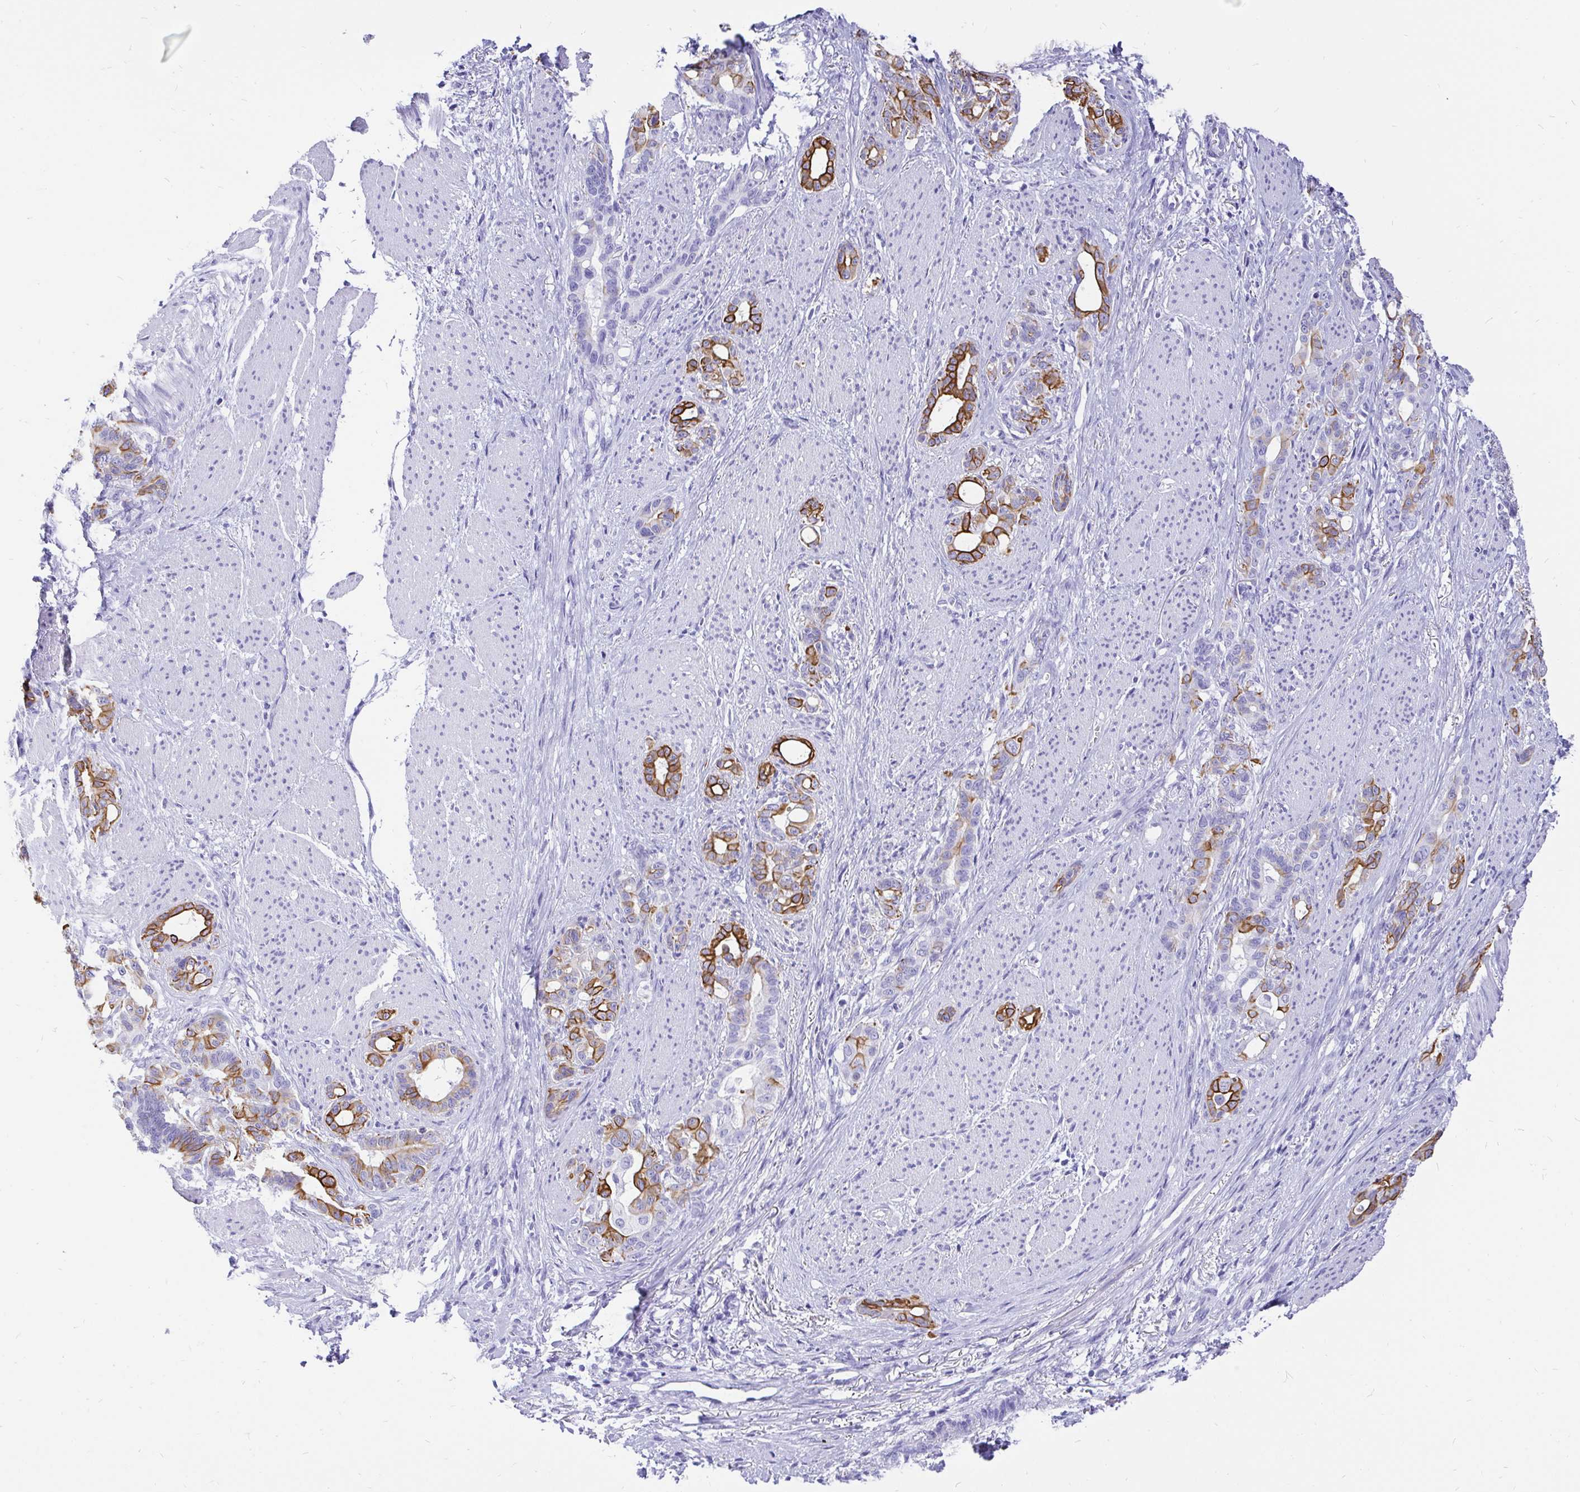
{"staining": {"intensity": "strong", "quantity": "25%-75%", "location": "cytoplasmic/membranous"}, "tissue": "stomach cancer", "cell_type": "Tumor cells", "image_type": "cancer", "snomed": [{"axis": "morphology", "description": "Normal tissue, NOS"}, {"axis": "morphology", "description": "Adenocarcinoma, NOS"}, {"axis": "topography", "description": "Esophagus"}, {"axis": "topography", "description": "Stomach, upper"}], "caption": "Strong cytoplasmic/membranous expression for a protein is seen in approximately 25%-75% of tumor cells of stomach adenocarcinoma using IHC.", "gene": "KRT13", "patient": {"sex": "male", "age": 62}}